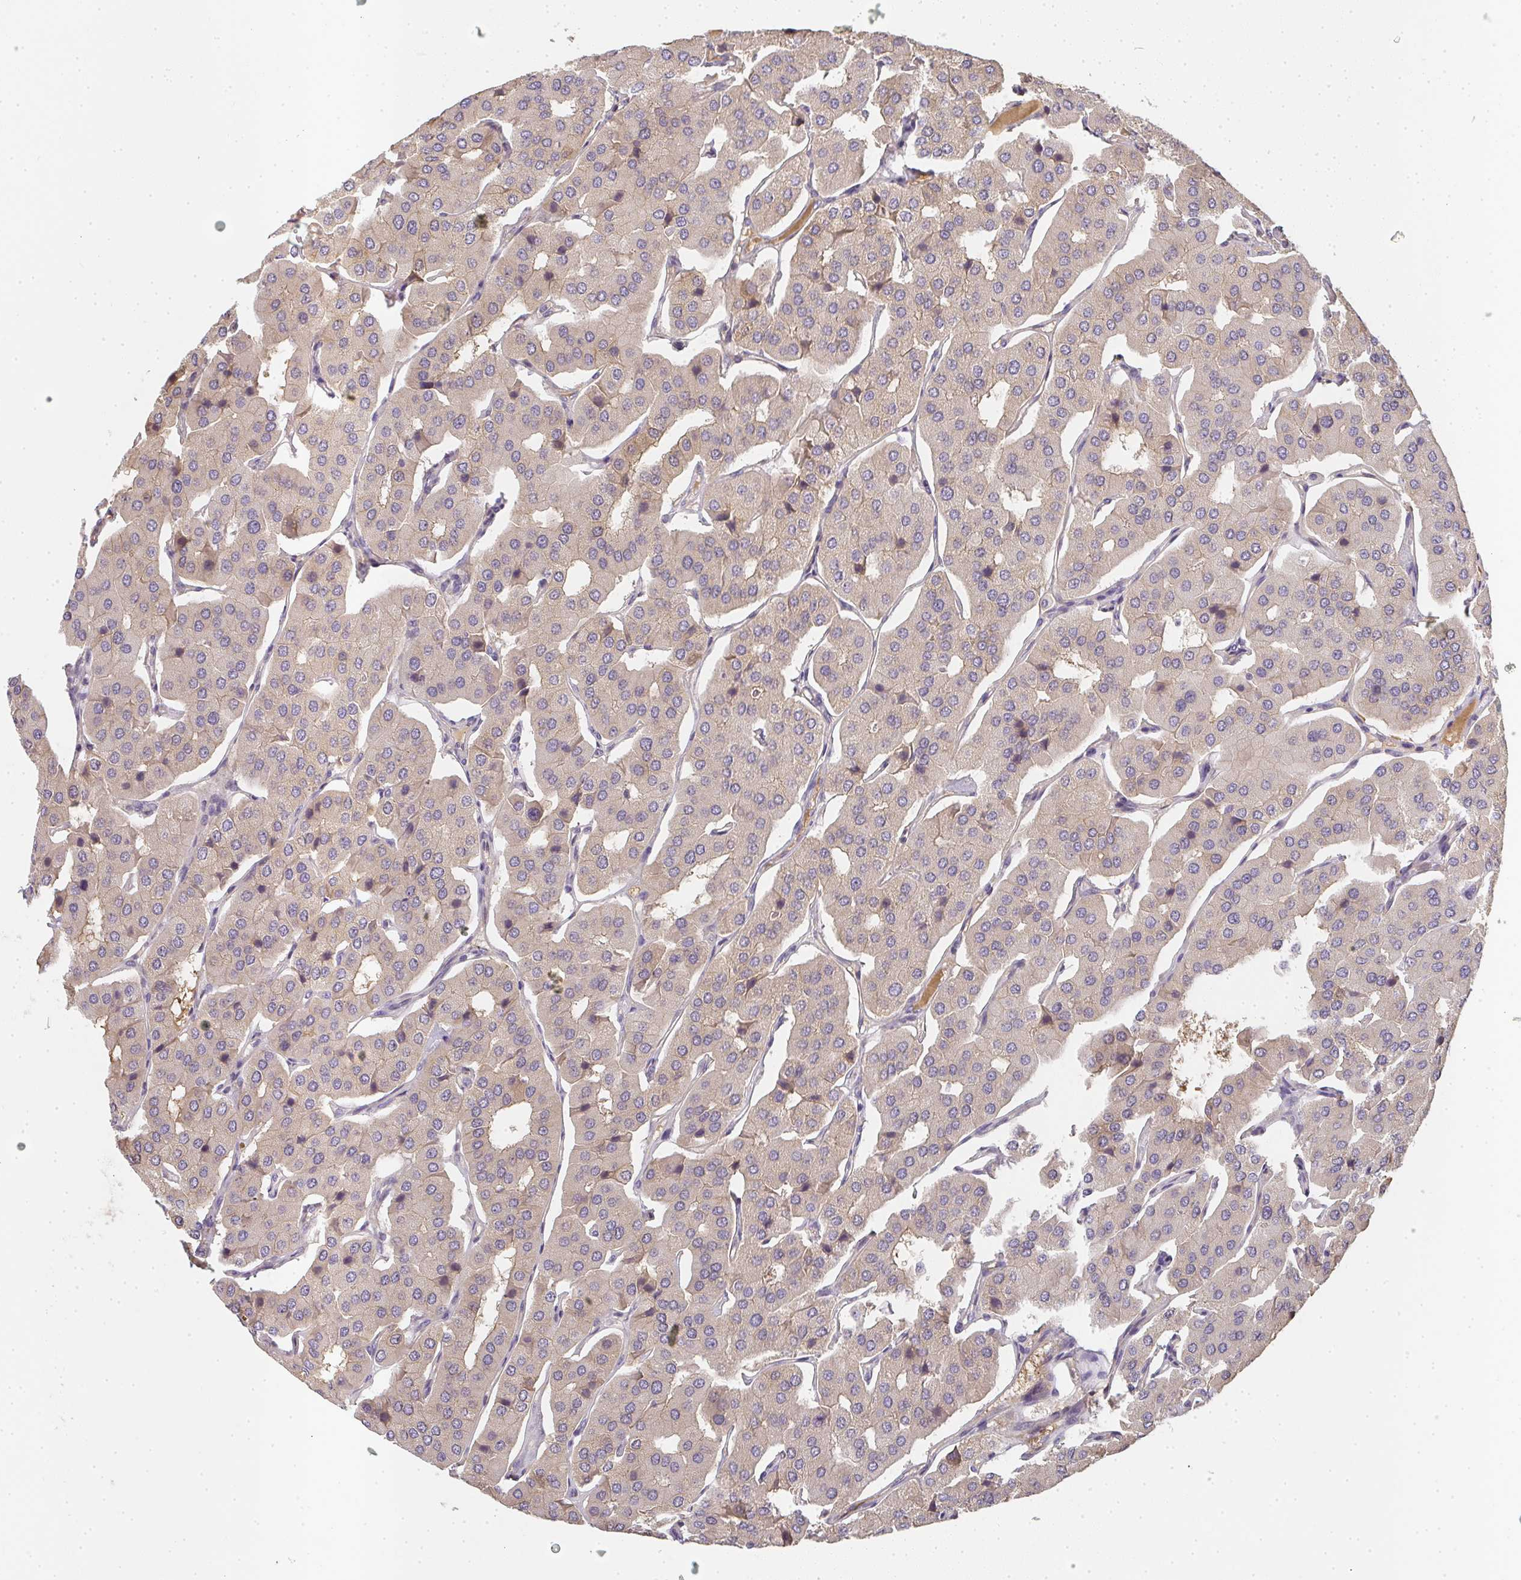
{"staining": {"intensity": "weak", "quantity": "<25%", "location": "cytoplasmic/membranous"}, "tissue": "parathyroid gland", "cell_type": "Glandular cells", "image_type": "normal", "snomed": [{"axis": "morphology", "description": "Normal tissue, NOS"}, {"axis": "morphology", "description": "Adenoma, NOS"}, {"axis": "topography", "description": "Parathyroid gland"}], "caption": "High magnification brightfield microscopy of unremarkable parathyroid gland stained with DAB (brown) and counterstained with hematoxylin (blue): glandular cells show no significant positivity. (Immunohistochemistry, brightfield microscopy, high magnification).", "gene": "SLC35B3", "patient": {"sex": "female", "age": 86}}